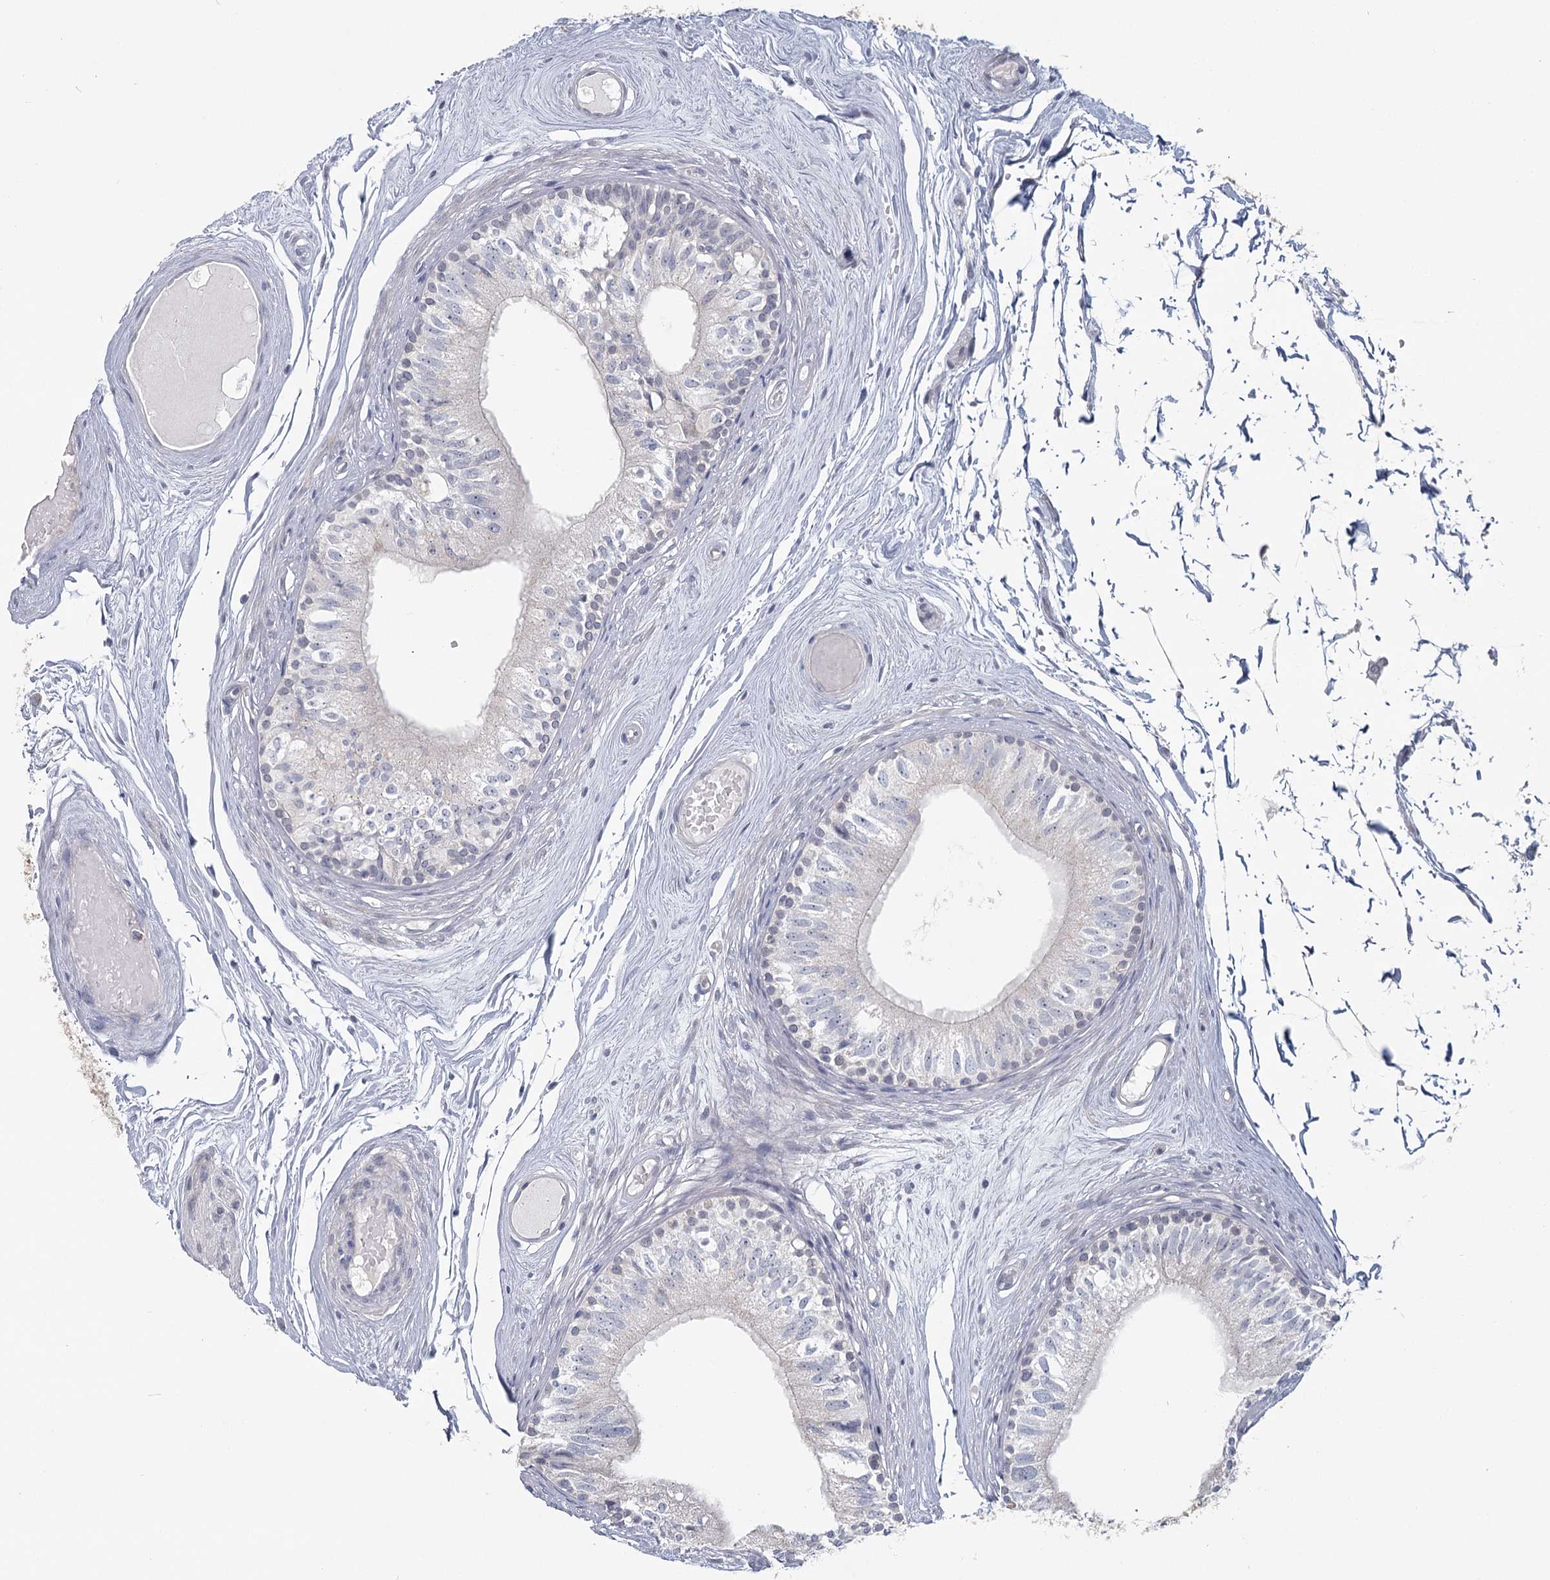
{"staining": {"intensity": "negative", "quantity": "none", "location": "none"}, "tissue": "epididymis", "cell_type": "Glandular cells", "image_type": "normal", "snomed": [{"axis": "morphology", "description": "Normal tissue, NOS"}, {"axis": "topography", "description": "Epididymis"}], "caption": "Immunohistochemistry (IHC) of benign human epididymis shows no positivity in glandular cells. (Stains: DAB immunohistochemistry with hematoxylin counter stain, Microscopy: brightfield microscopy at high magnification).", "gene": "USP11", "patient": {"sex": "male", "age": 79}}